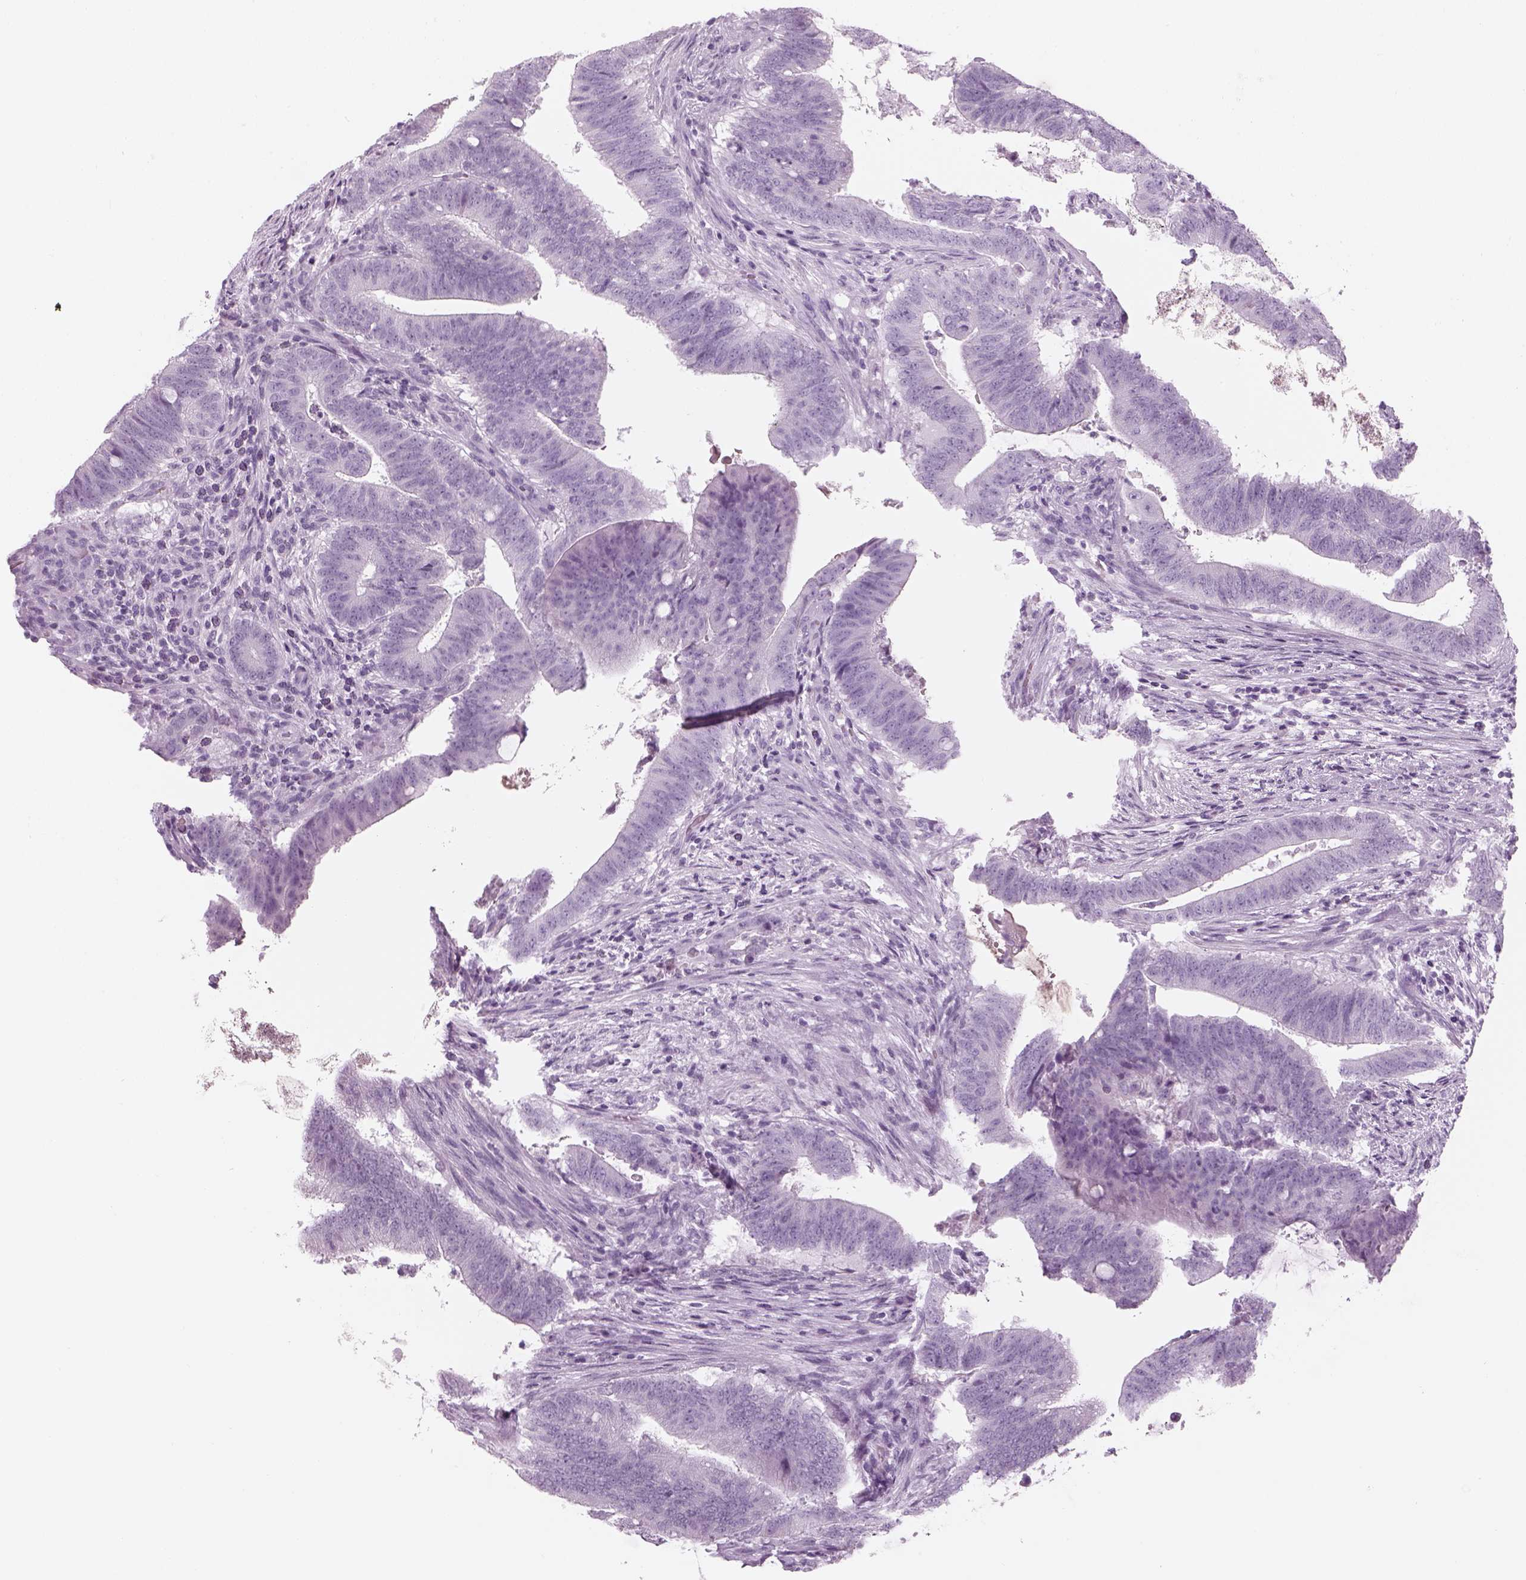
{"staining": {"intensity": "negative", "quantity": "none", "location": "none"}, "tissue": "colorectal cancer", "cell_type": "Tumor cells", "image_type": "cancer", "snomed": [{"axis": "morphology", "description": "Adenocarcinoma, NOS"}, {"axis": "topography", "description": "Colon"}], "caption": "DAB immunohistochemical staining of human colorectal cancer displays no significant positivity in tumor cells. The staining was performed using DAB to visualize the protein expression in brown, while the nuclei were stained in blue with hematoxylin (Magnification: 20x).", "gene": "SAG", "patient": {"sex": "female", "age": 43}}